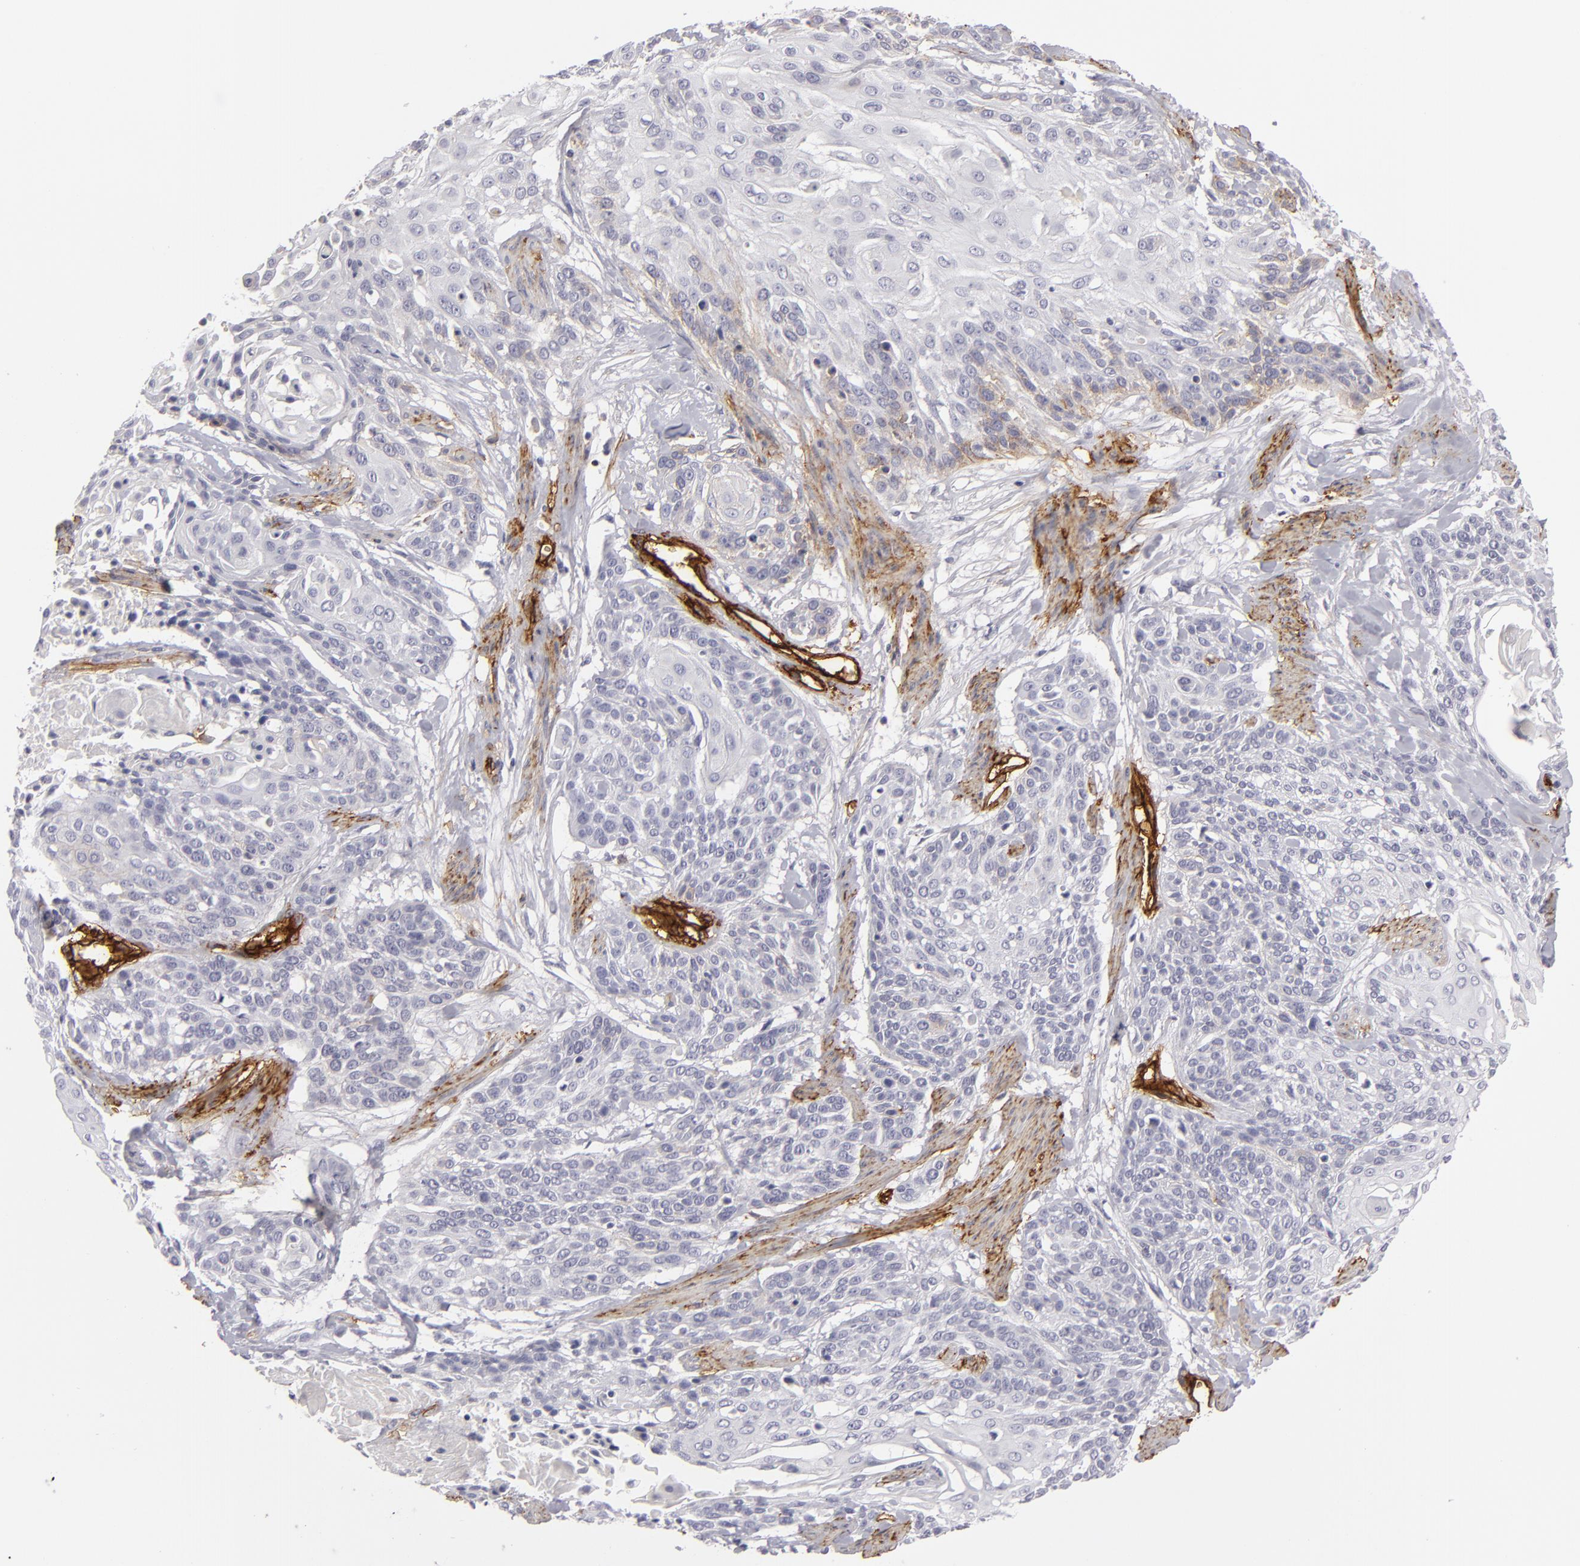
{"staining": {"intensity": "negative", "quantity": "none", "location": "none"}, "tissue": "cervical cancer", "cell_type": "Tumor cells", "image_type": "cancer", "snomed": [{"axis": "morphology", "description": "Squamous cell carcinoma, NOS"}, {"axis": "topography", "description": "Cervix"}], "caption": "This is an immunohistochemistry (IHC) photomicrograph of human cervical cancer (squamous cell carcinoma). There is no positivity in tumor cells.", "gene": "MCAM", "patient": {"sex": "female", "age": 57}}